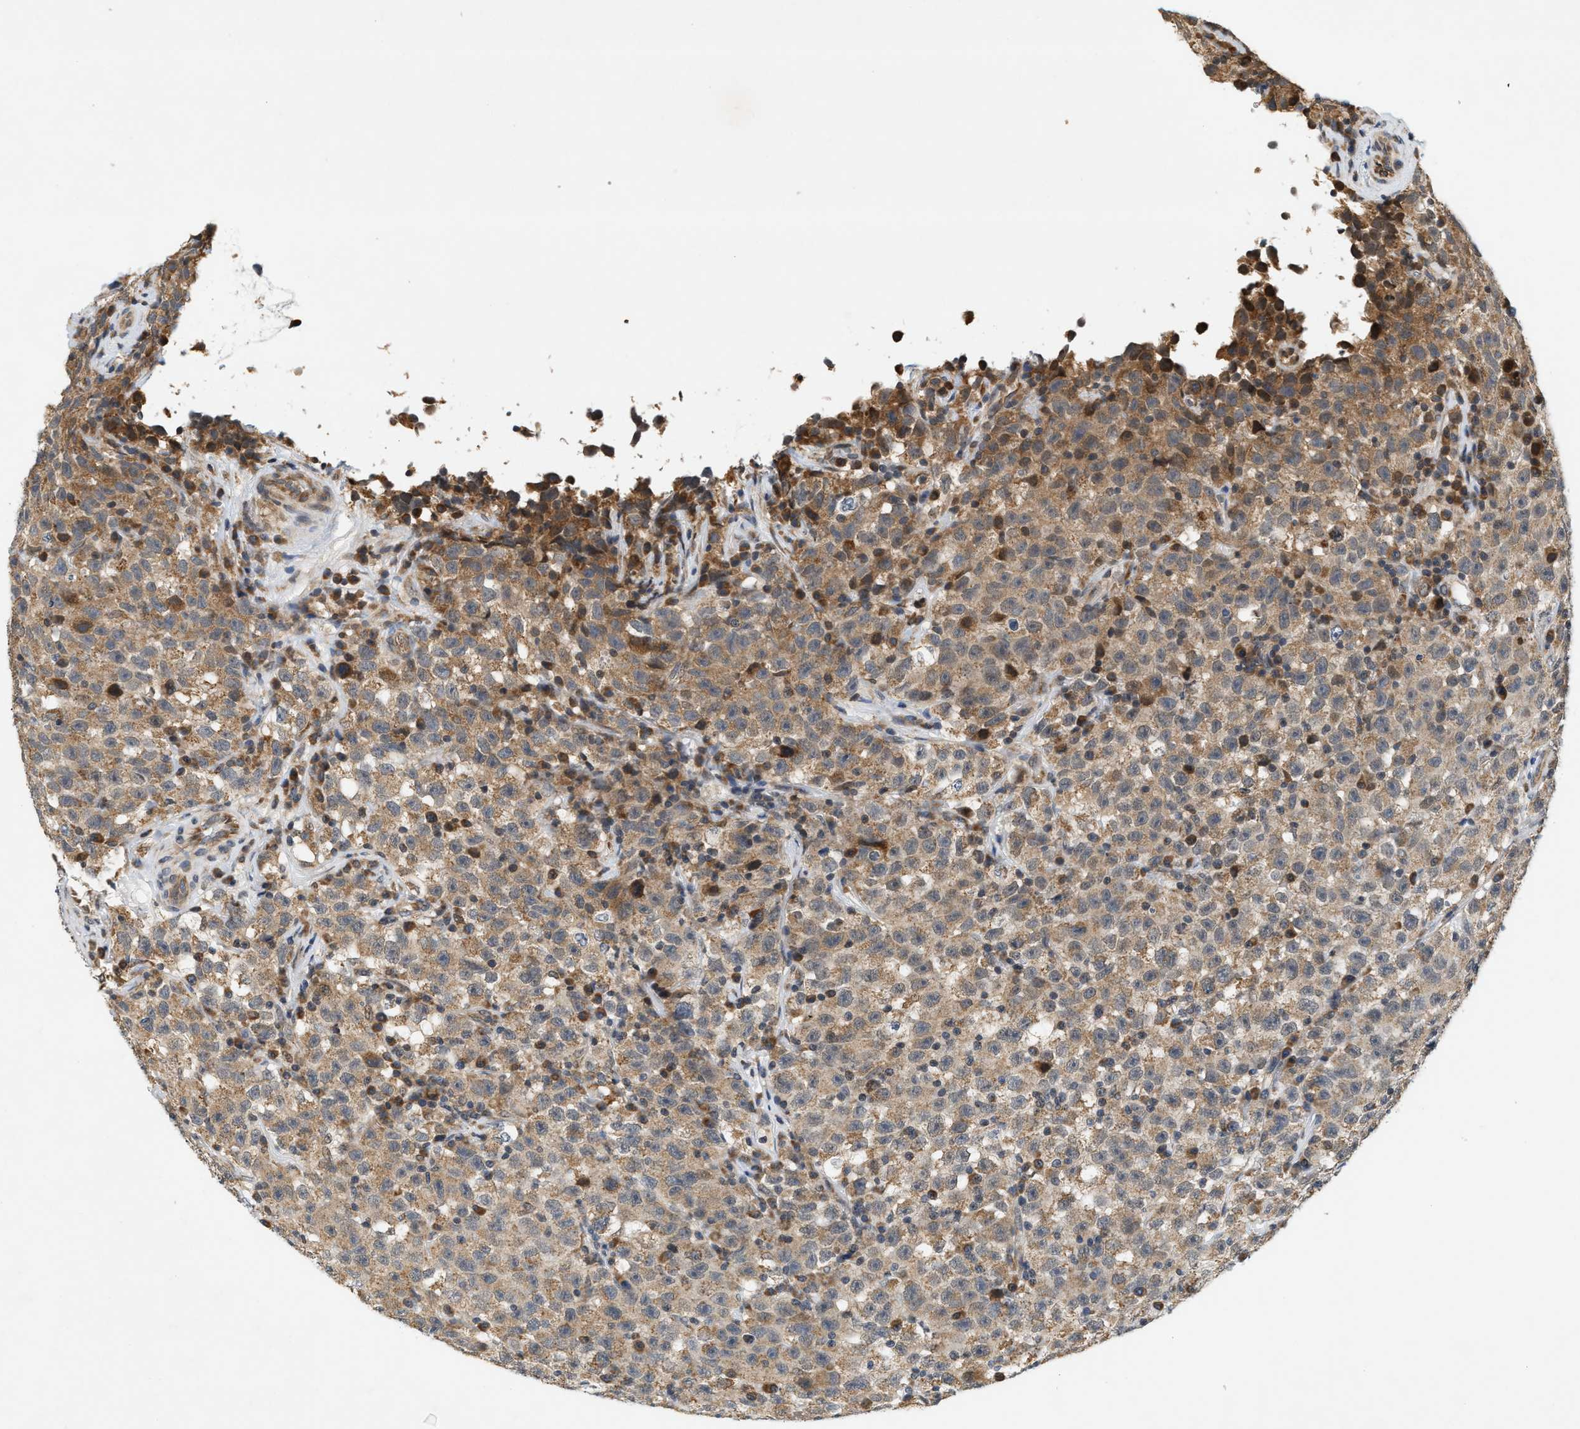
{"staining": {"intensity": "moderate", "quantity": ">75%", "location": "cytoplasmic/membranous"}, "tissue": "testis cancer", "cell_type": "Tumor cells", "image_type": "cancer", "snomed": [{"axis": "morphology", "description": "Seminoma, NOS"}, {"axis": "topography", "description": "Testis"}], "caption": "High-magnification brightfield microscopy of testis seminoma stained with DAB (3,3'-diaminobenzidine) (brown) and counterstained with hematoxylin (blue). tumor cells exhibit moderate cytoplasmic/membranous staining is seen in about>75% of cells.", "gene": "GIGYF1", "patient": {"sex": "male", "age": 22}}